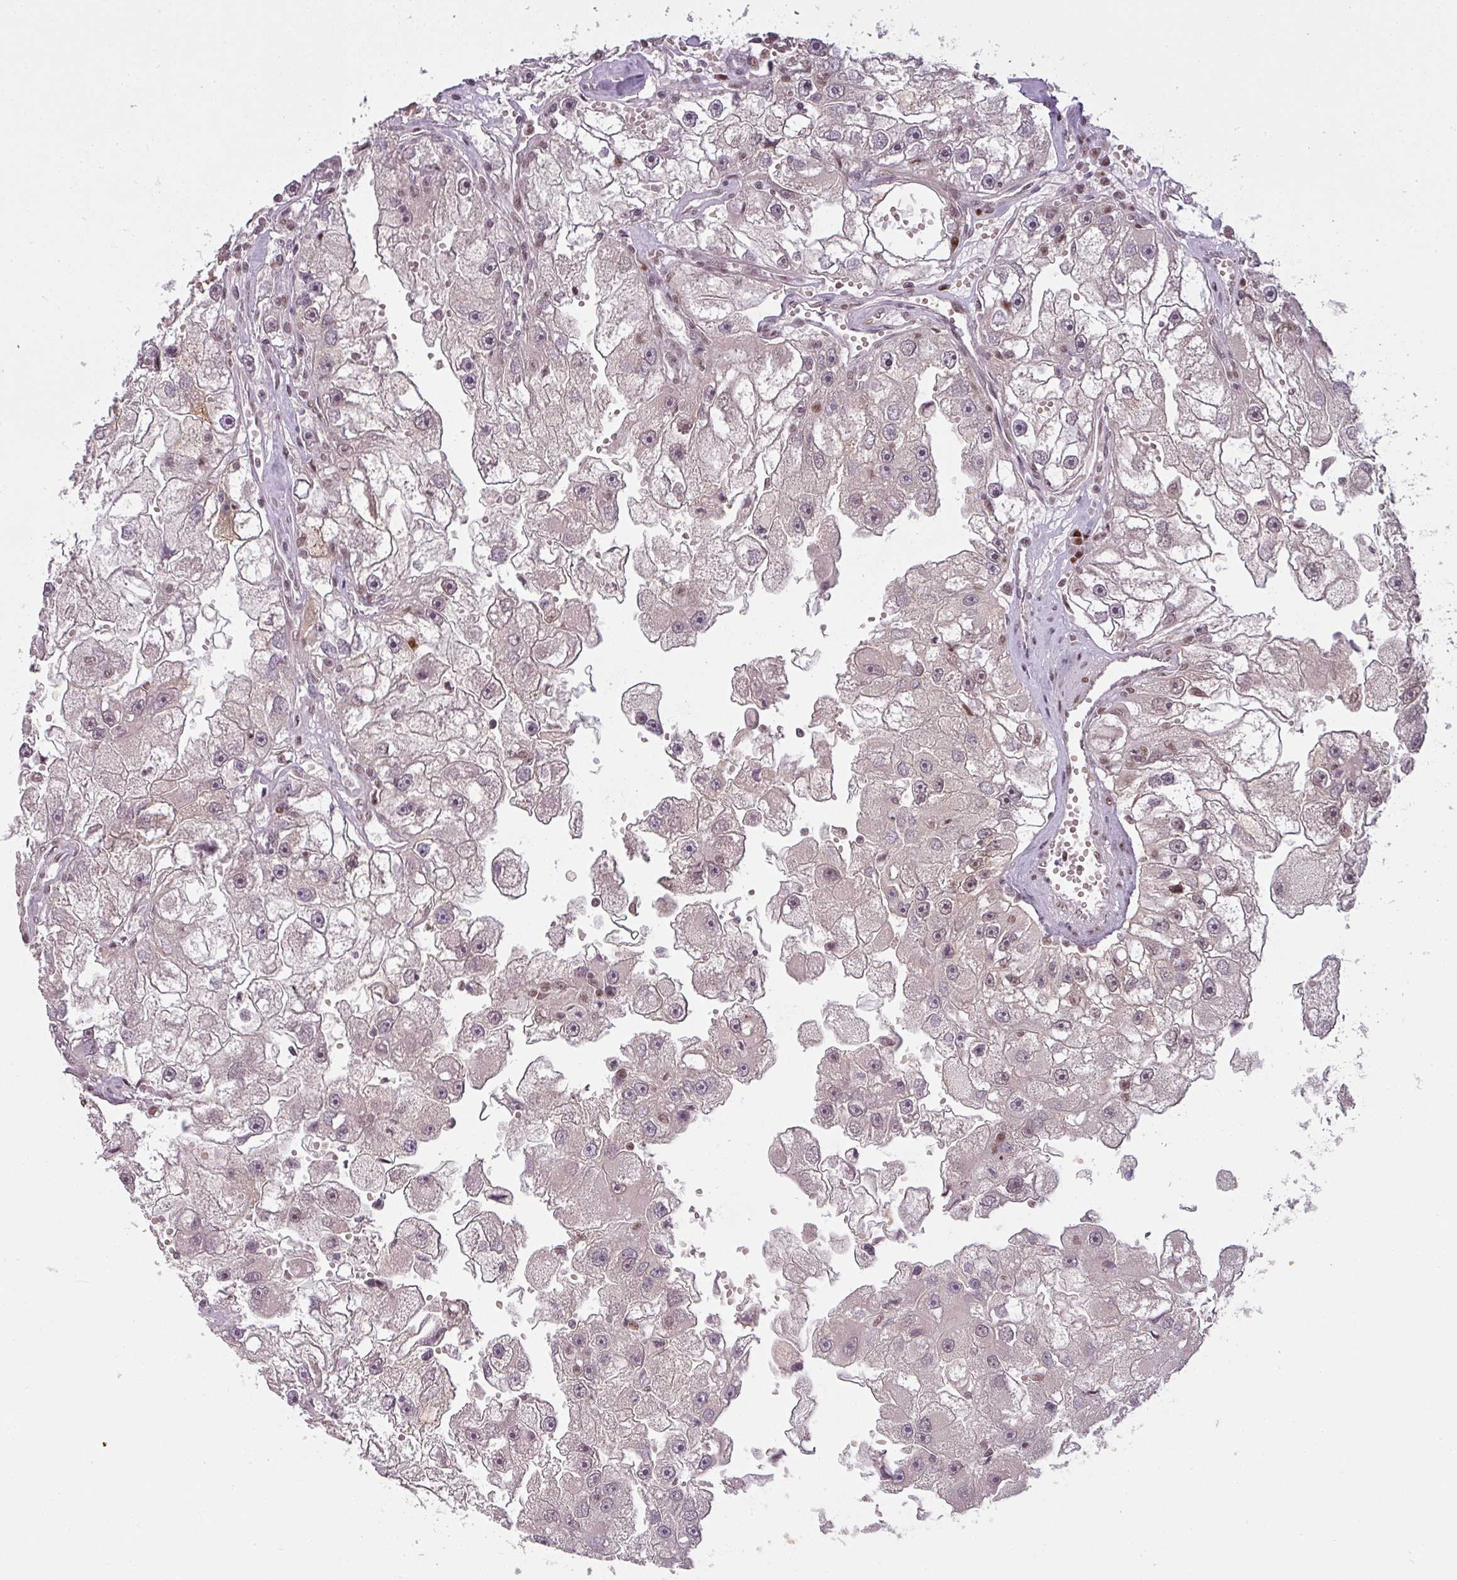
{"staining": {"intensity": "weak", "quantity": "25%-75%", "location": "nuclear"}, "tissue": "renal cancer", "cell_type": "Tumor cells", "image_type": "cancer", "snomed": [{"axis": "morphology", "description": "Adenocarcinoma, NOS"}, {"axis": "topography", "description": "Kidney"}], "caption": "Tumor cells demonstrate low levels of weak nuclear positivity in about 25%-75% of cells in adenocarcinoma (renal).", "gene": "GPRIN2", "patient": {"sex": "male", "age": 63}}